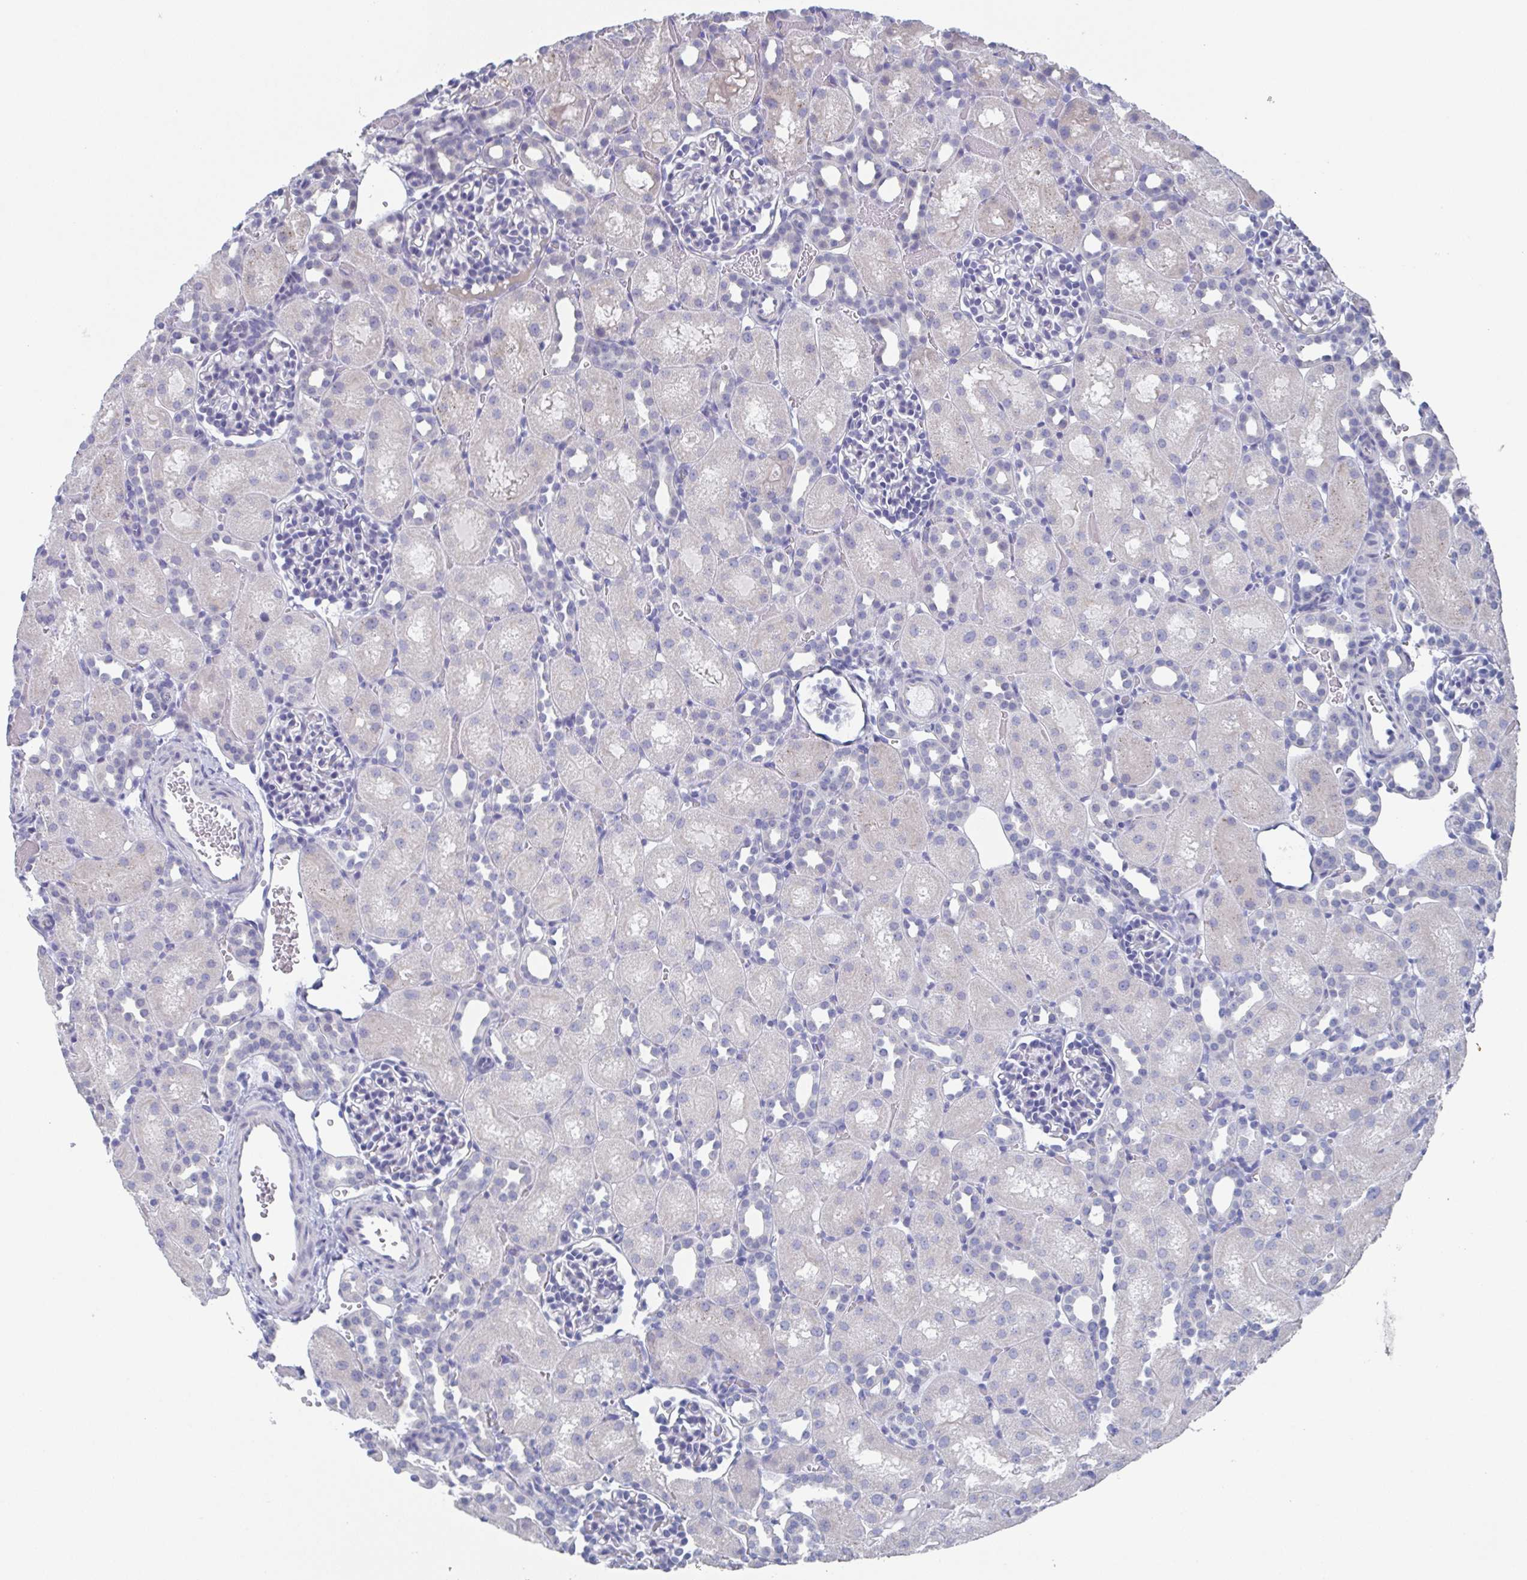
{"staining": {"intensity": "negative", "quantity": "none", "location": "none"}, "tissue": "kidney", "cell_type": "Cells in glomeruli", "image_type": "normal", "snomed": [{"axis": "morphology", "description": "Normal tissue, NOS"}, {"axis": "topography", "description": "Kidney"}], "caption": "Cells in glomeruli are negative for protein expression in unremarkable human kidney. (DAB IHC, high magnification).", "gene": "DYDC2", "patient": {"sex": "male", "age": 1}}